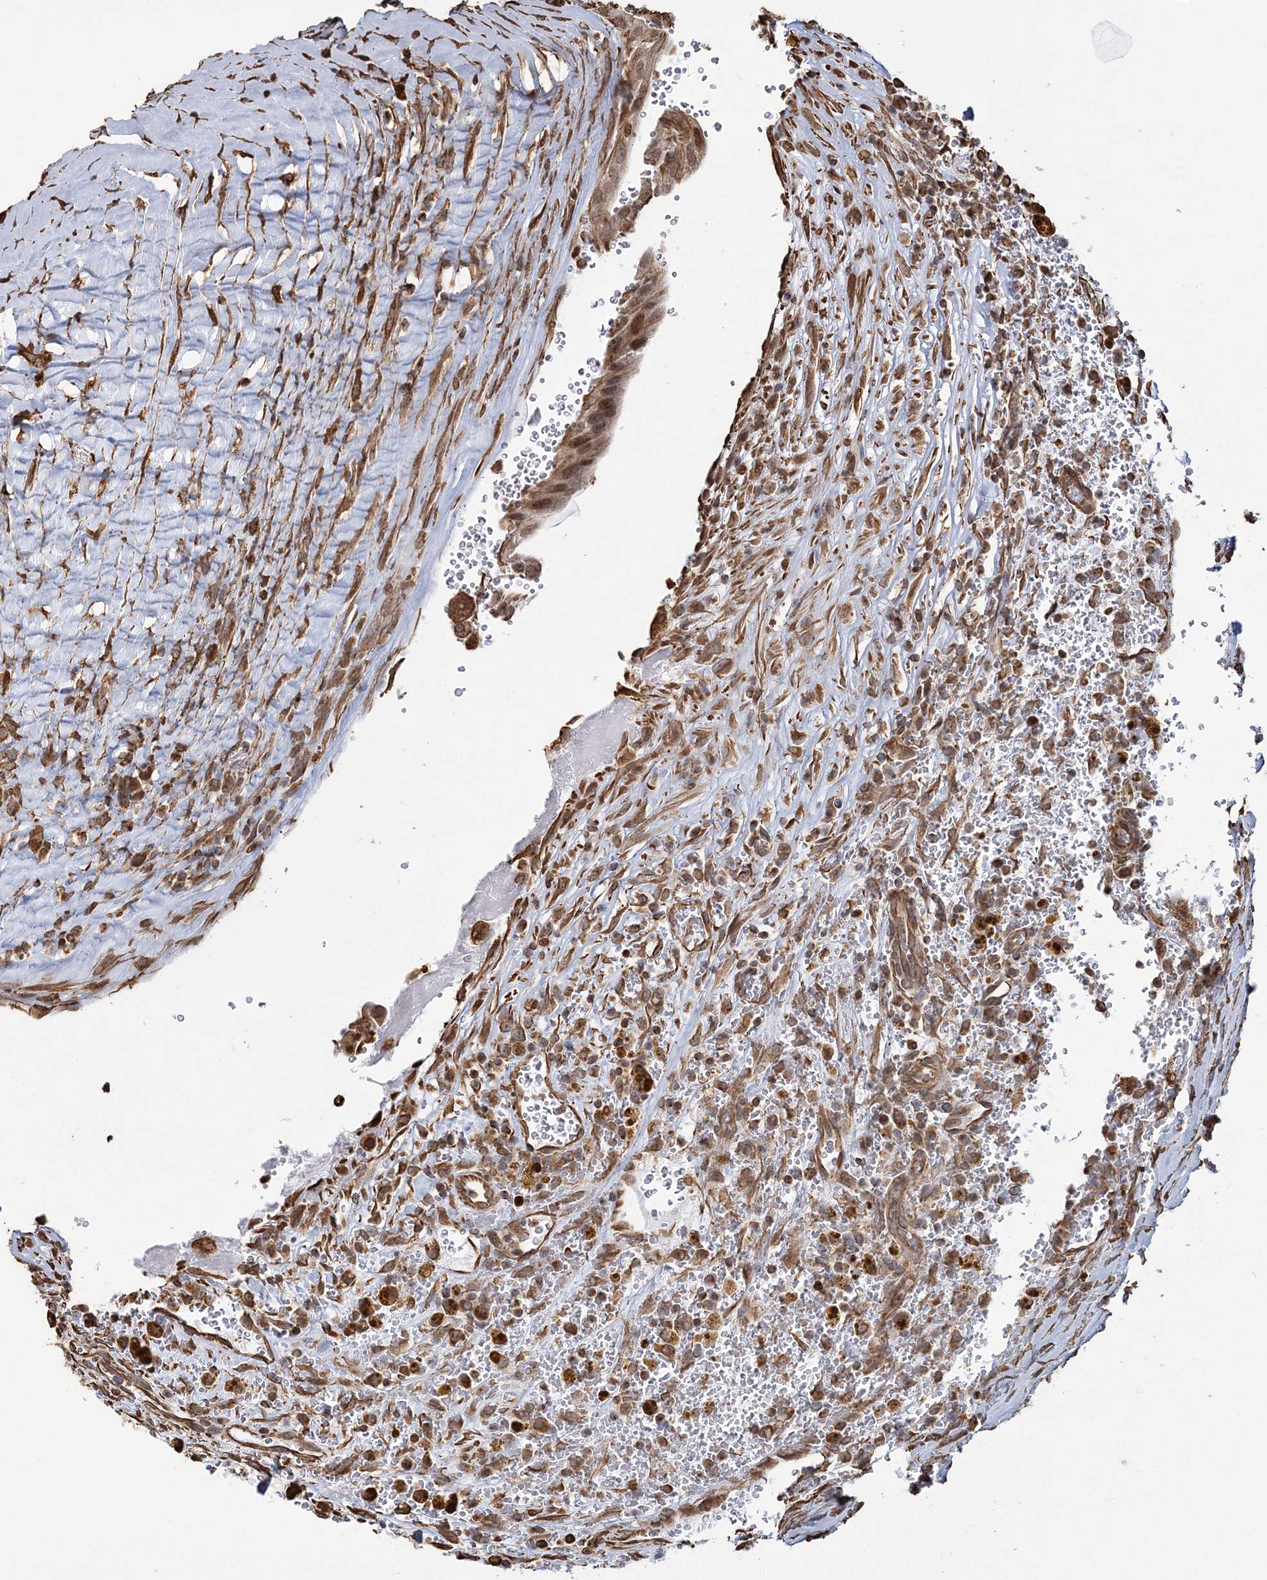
{"staining": {"intensity": "moderate", "quantity": ">75%", "location": "cytoplasmic/membranous,nuclear"}, "tissue": "thyroid cancer", "cell_type": "Tumor cells", "image_type": "cancer", "snomed": [{"axis": "morphology", "description": "Papillary adenocarcinoma, NOS"}, {"axis": "topography", "description": "Thyroid gland"}], "caption": "Brown immunohistochemical staining in human papillary adenocarcinoma (thyroid) displays moderate cytoplasmic/membranous and nuclear staining in approximately >75% of tumor cells.", "gene": "ATP11B", "patient": {"sex": "male", "age": 77}}